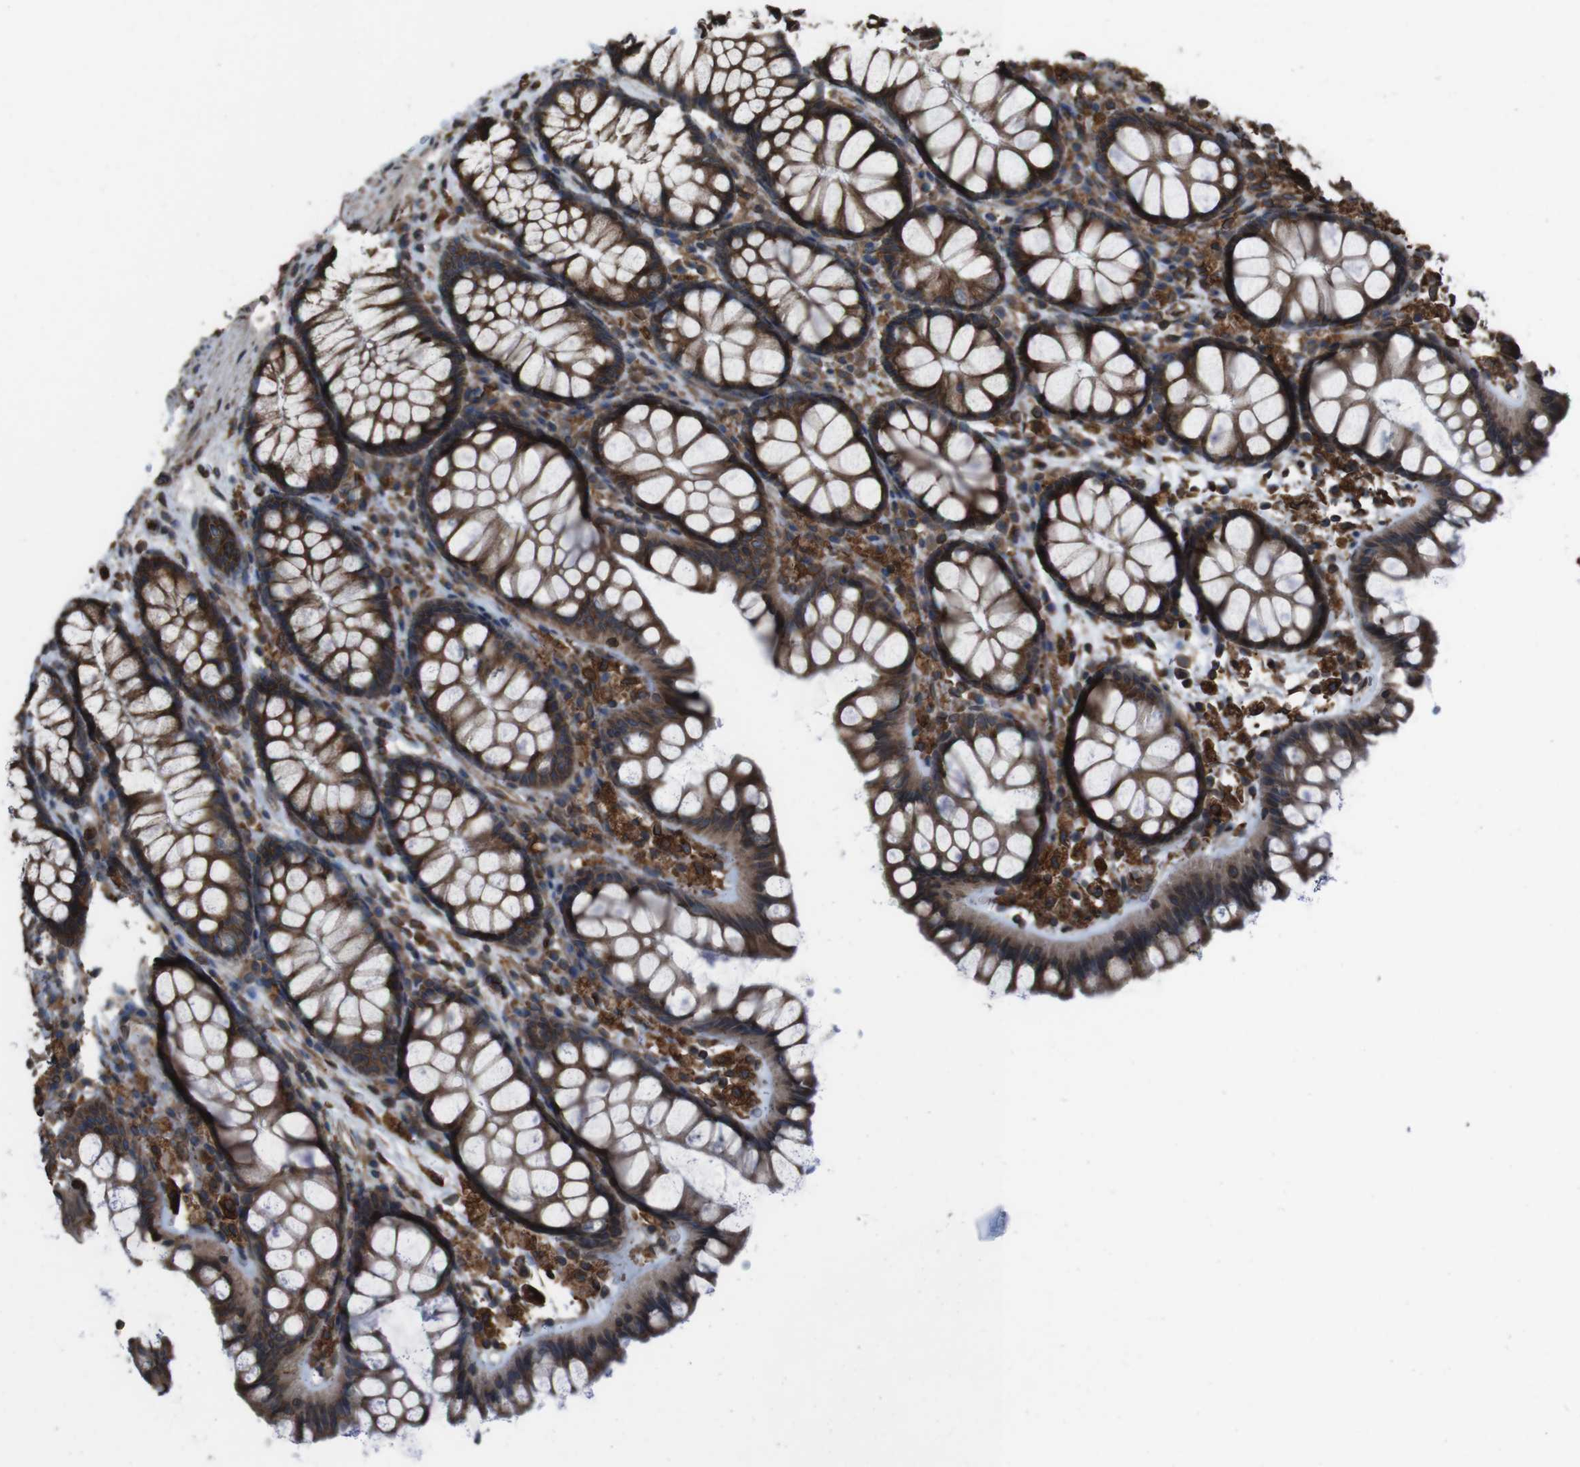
{"staining": {"intensity": "strong", "quantity": ">75%", "location": "cytoplasmic/membranous,nuclear"}, "tissue": "colon", "cell_type": "Endothelial cells", "image_type": "normal", "snomed": [{"axis": "morphology", "description": "Normal tissue, NOS"}, {"axis": "topography", "description": "Colon"}], "caption": "Immunohistochemistry (IHC) of unremarkable colon shows high levels of strong cytoplasmic/membranous,nuclear expression in about >75% of endothelial cells.", "gene": "APMAP", "patient": {"sex": "female", "age": 55}}